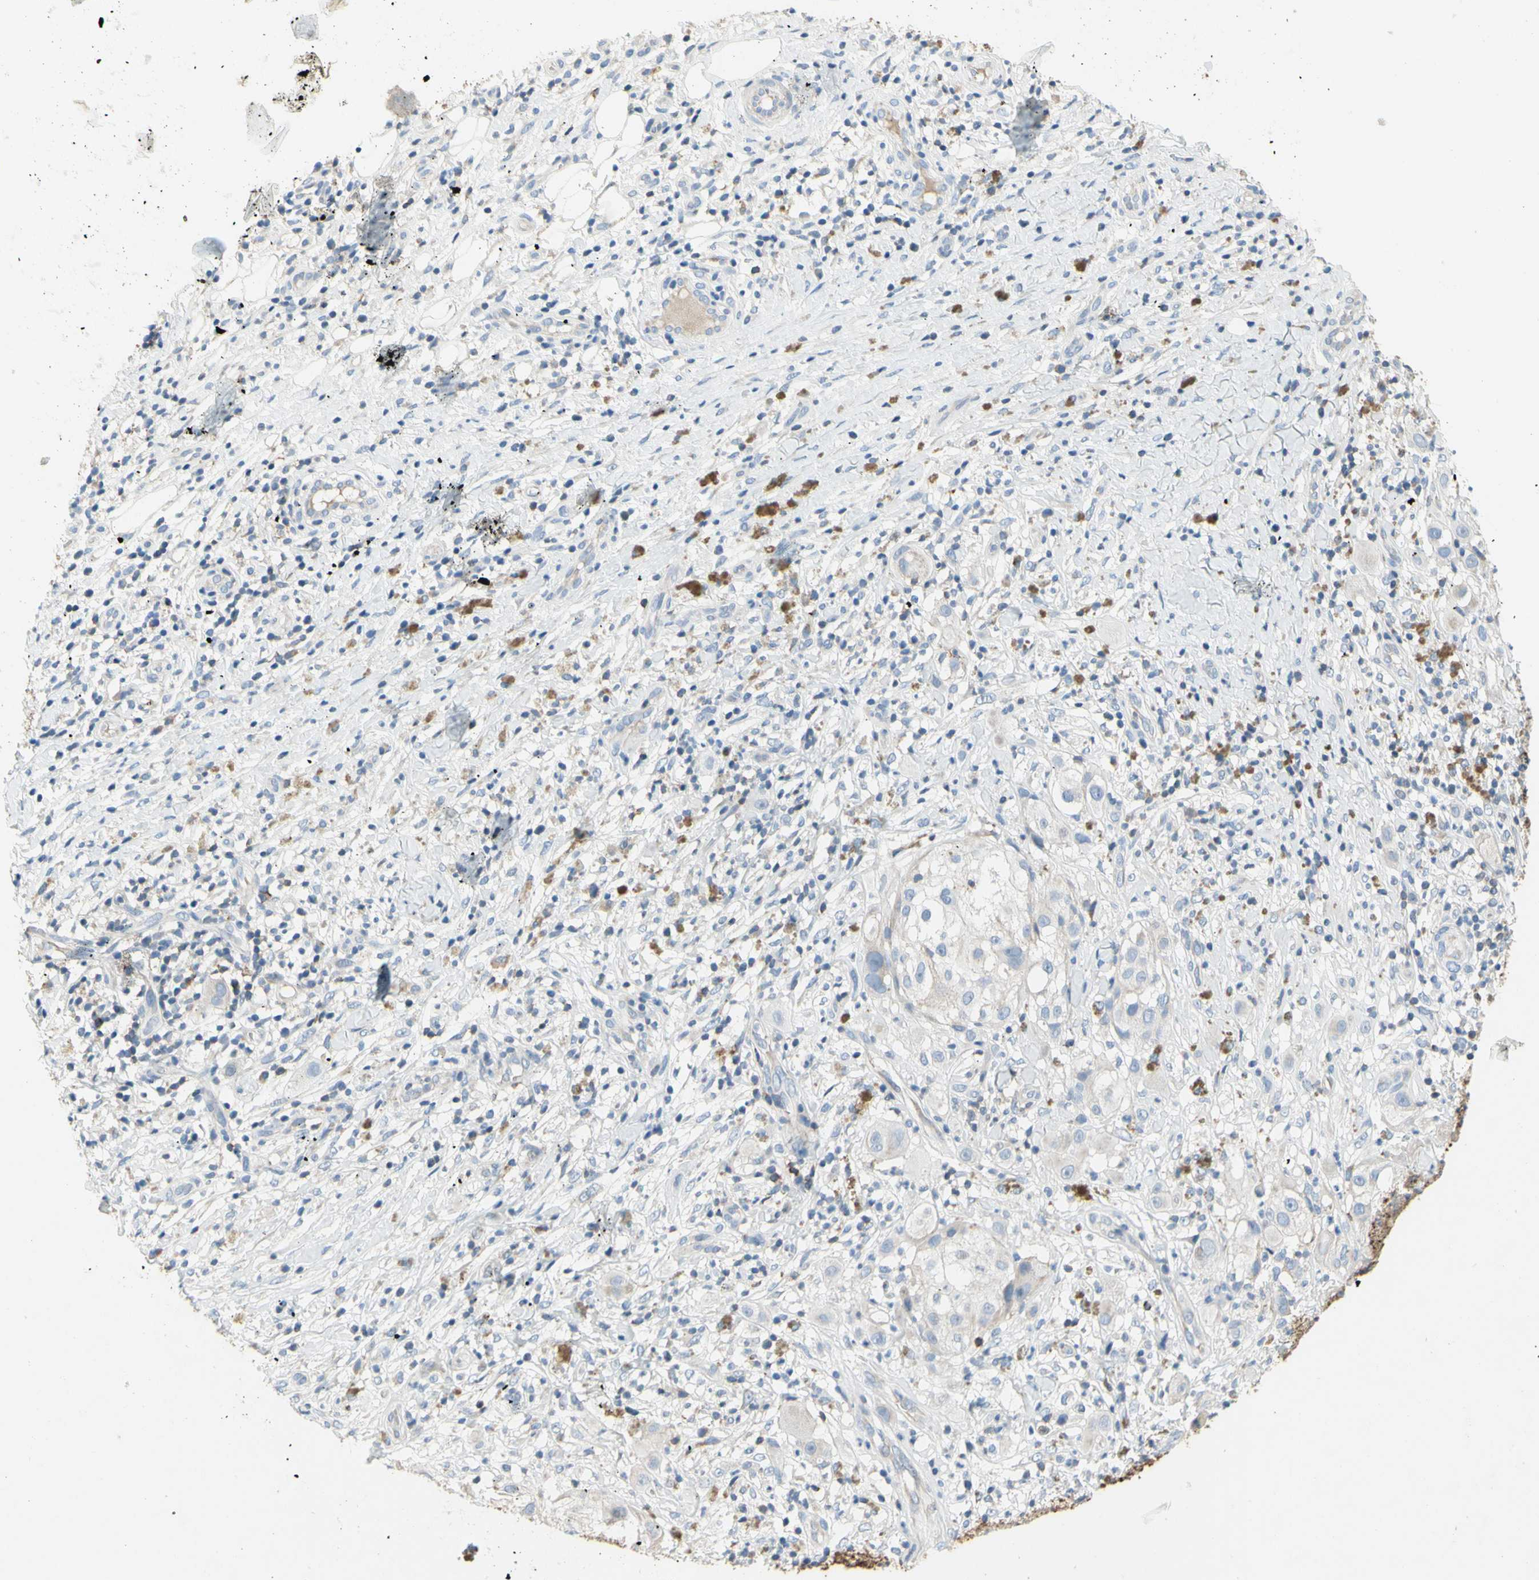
{"staining": {"intensity": "negative", "quantity": "none", "location": "none"}, "tissue": "melanoma", "cell_type": "Tumor cells", "image_type": "cancer", "snomed": [{"axis": "morphology", "description": "Necrosis, NOS"}, {"axis": "morphology", "description": "Malignant melanoma, NOS"}, {"axis": "topography", "description": "Skin"}], "caption": "Immunohistochemistry image of malignant melanoma stained for a protein (brown), which shows no expression in tumor cells.", "gene": "MUC1", "patient": {"sex": "female", "age": 87}}